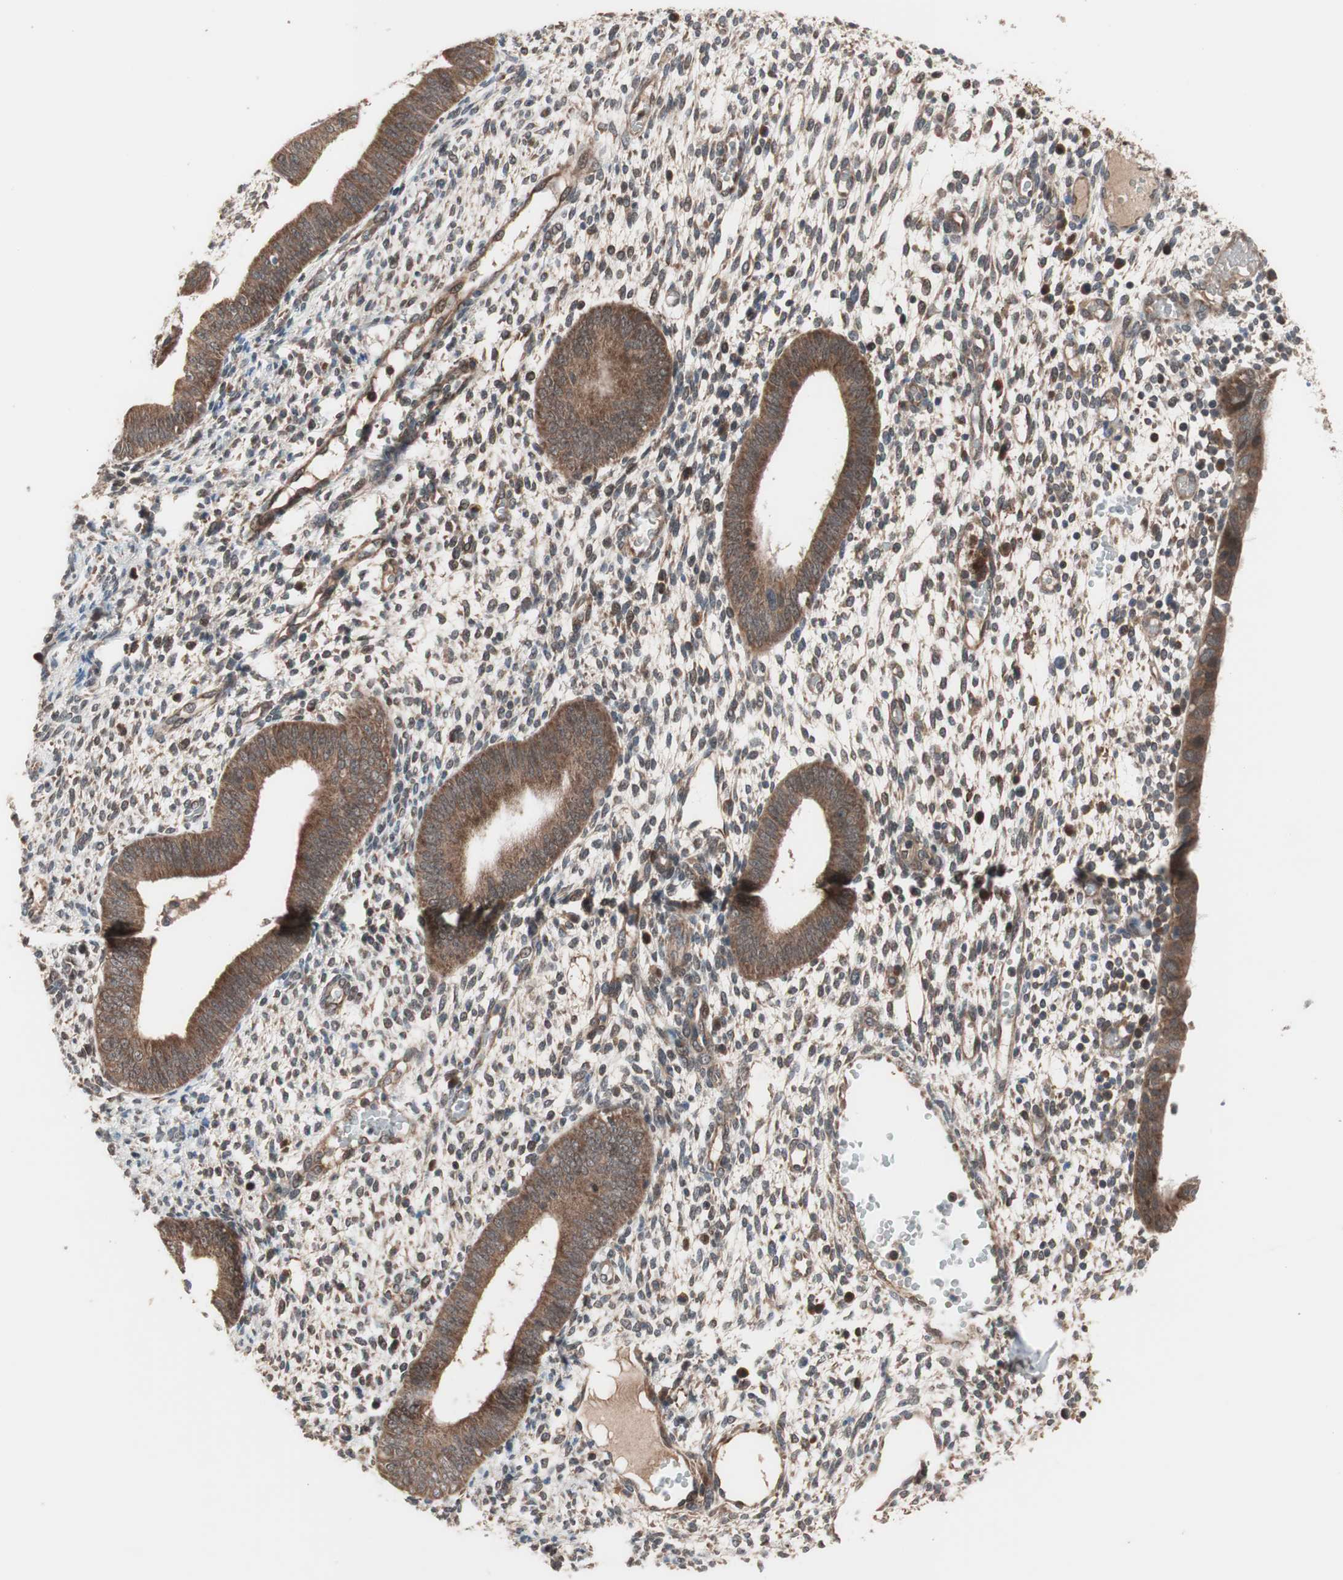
{"staining": {"intensity": "moderate", "quantity": "25%-75%", "location": "cytoplasmic/membranous"}, "tissue": "endometrium", "cell_type": "Cells in endometrial stroma", "image_type": "normal", "snomed": [{"axis": "morphology", "description": "Normal tissue, NOS"}, {"axis": "topography", "description": "Endometrium"}], "caption": "The micrograph exhibits a brown stain indicating the presence of a protein in the cytoplasmic/membranous of cells in endometrial stroma in endometrium.", "gene": "HMBS", "patient": {"sex": "female", "age": 35}}